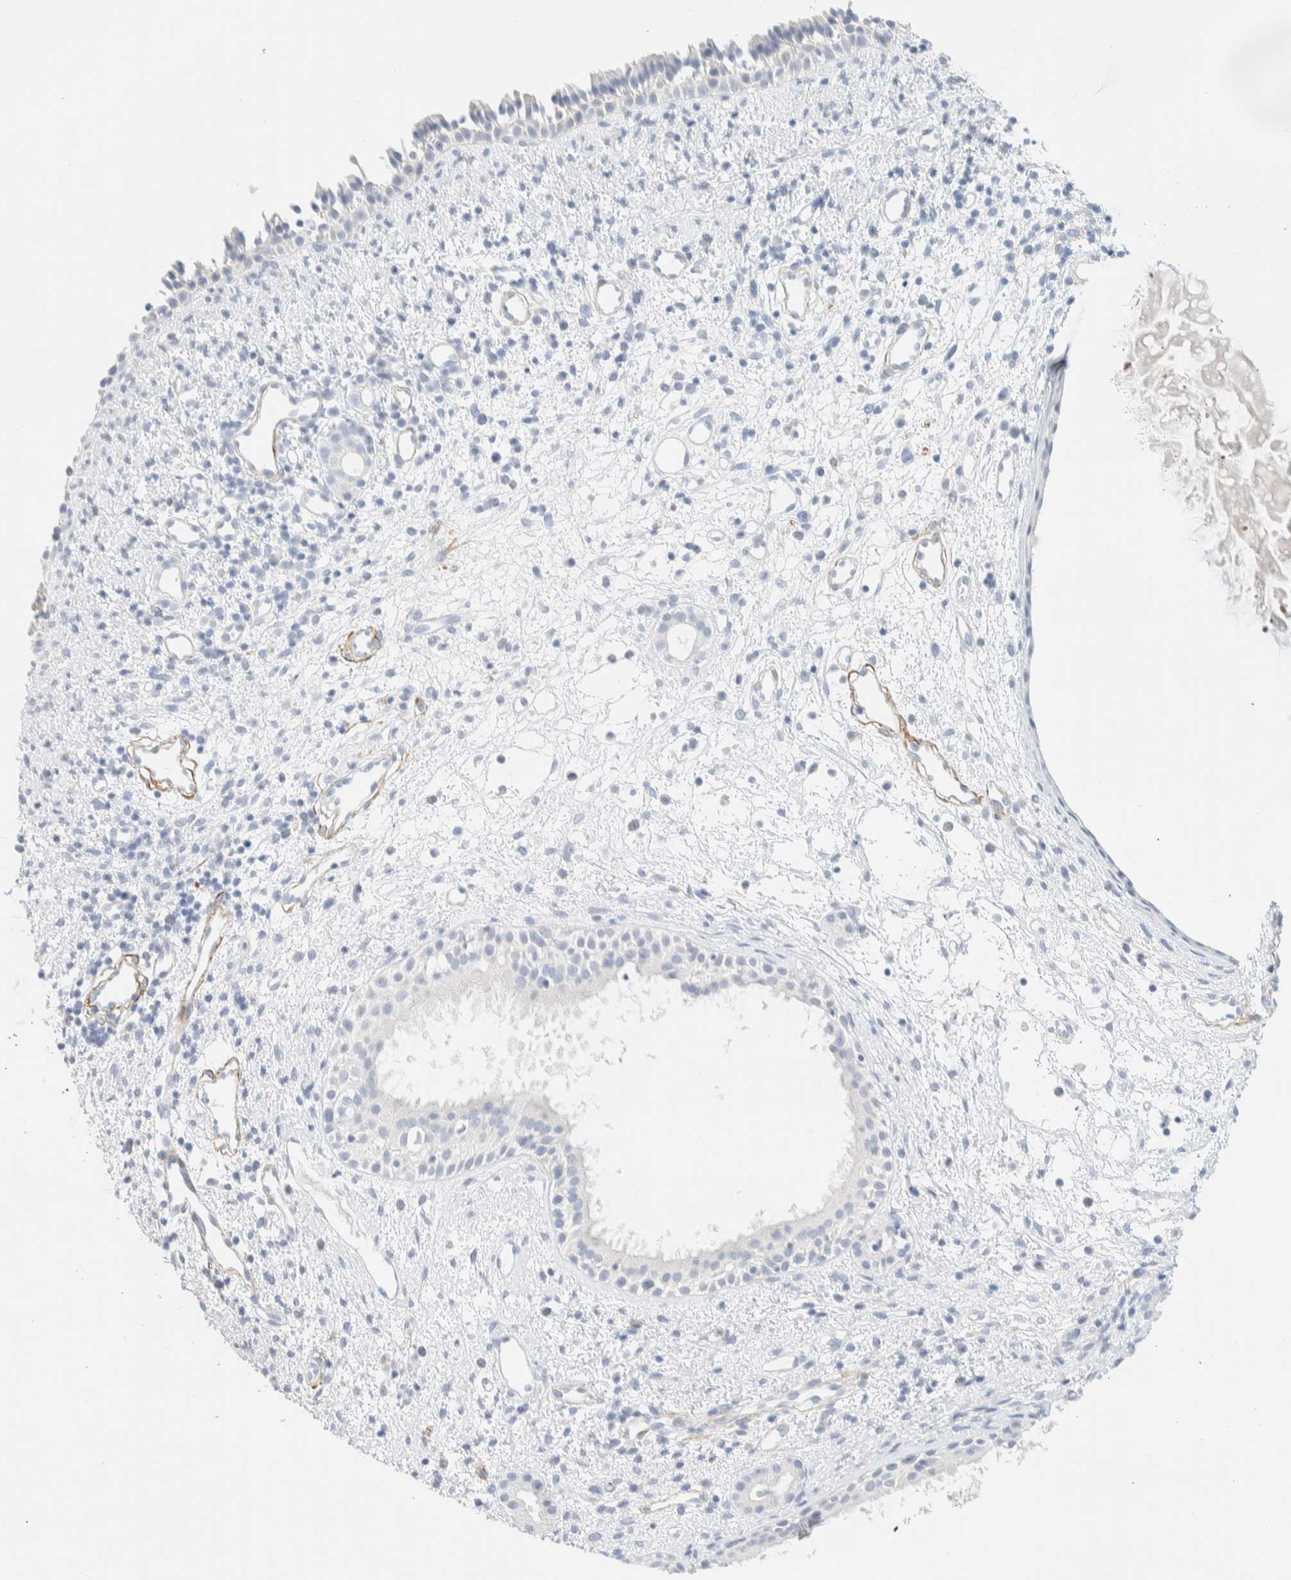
{"staining": {"intensity": "negative", "quantity": "none", "location": "none"}, "tissue": "nasopharynx", "cell_type": "Respiratory epithelial cells", "image_type": "normal", "snomed": [{"axis": "morphology", "description": "Normal tissue, NOS"}, {"axis": "topography", "description": "Nasopharynx"}], "caption": "An image of human nasopharynx is negative for staining in respiratory epithelial cells. Nuclei are stained in blue.", "gene": "AFMID", "patient": {"sex": "male", "age": 22}}